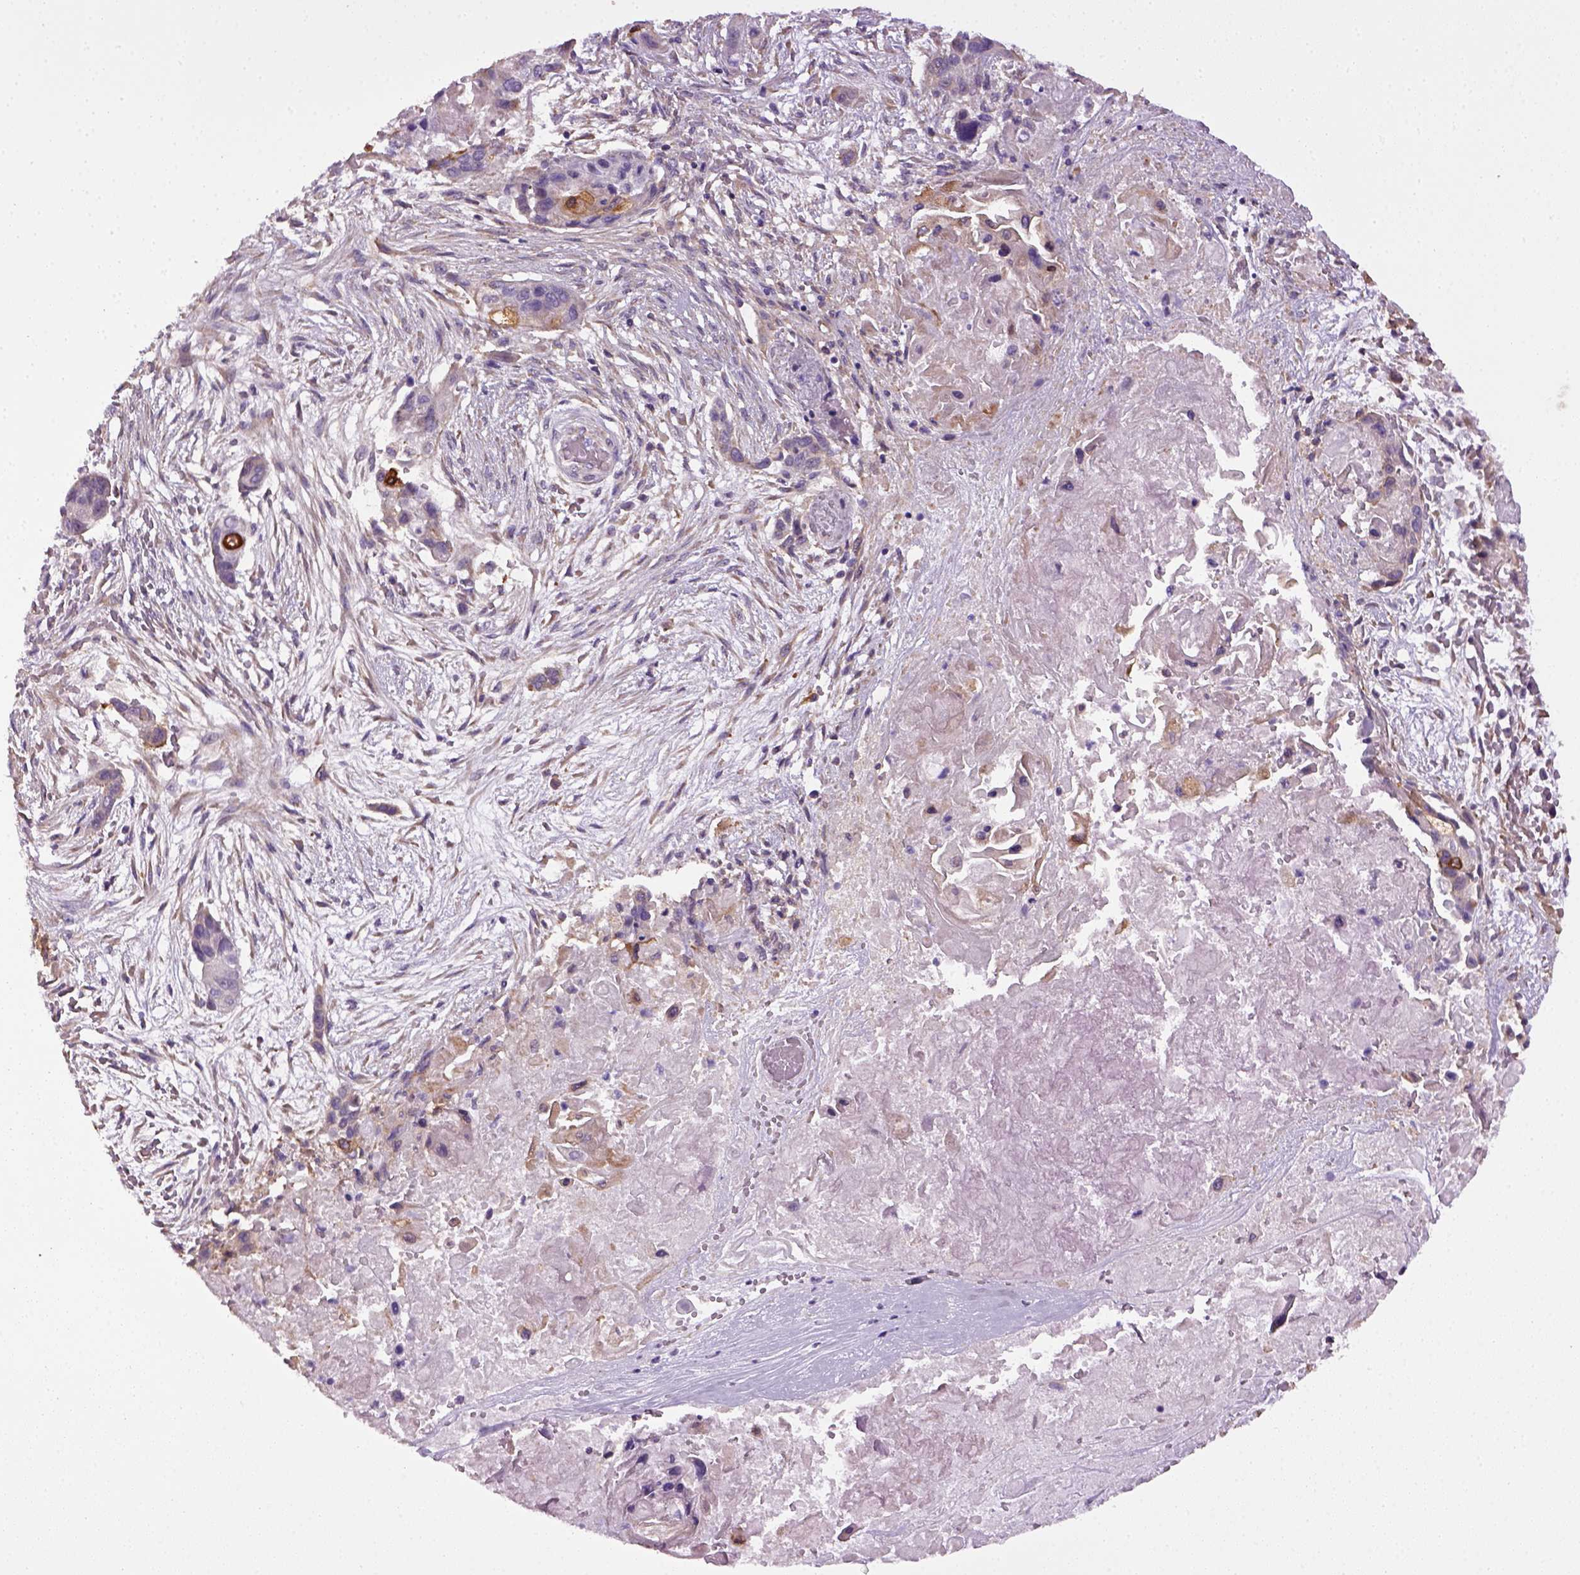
{"staining": {"intensity": "negative", "quantity": "none", "location": "none"}, "tissue": "lung cancer", "cell_type": "Tumor cells", "image_type": "cancer", "snomed": [{"axis": "morphology", "description": "Squamous cell carcinoma, NOS"}, {"axis": "topography", "description": "Lung"}], "caption": "Immunohistochemistry (IHC) photomicrograph of neoplastic tissue: human lung cancer (squamous cell carcinoma) stained with DAB (3,3'-diaminobenzidine) exhibits no significant protein staining in tumor cells.", "gene": "TPRG1", "patient": {"sex": "male", "age": 69}}